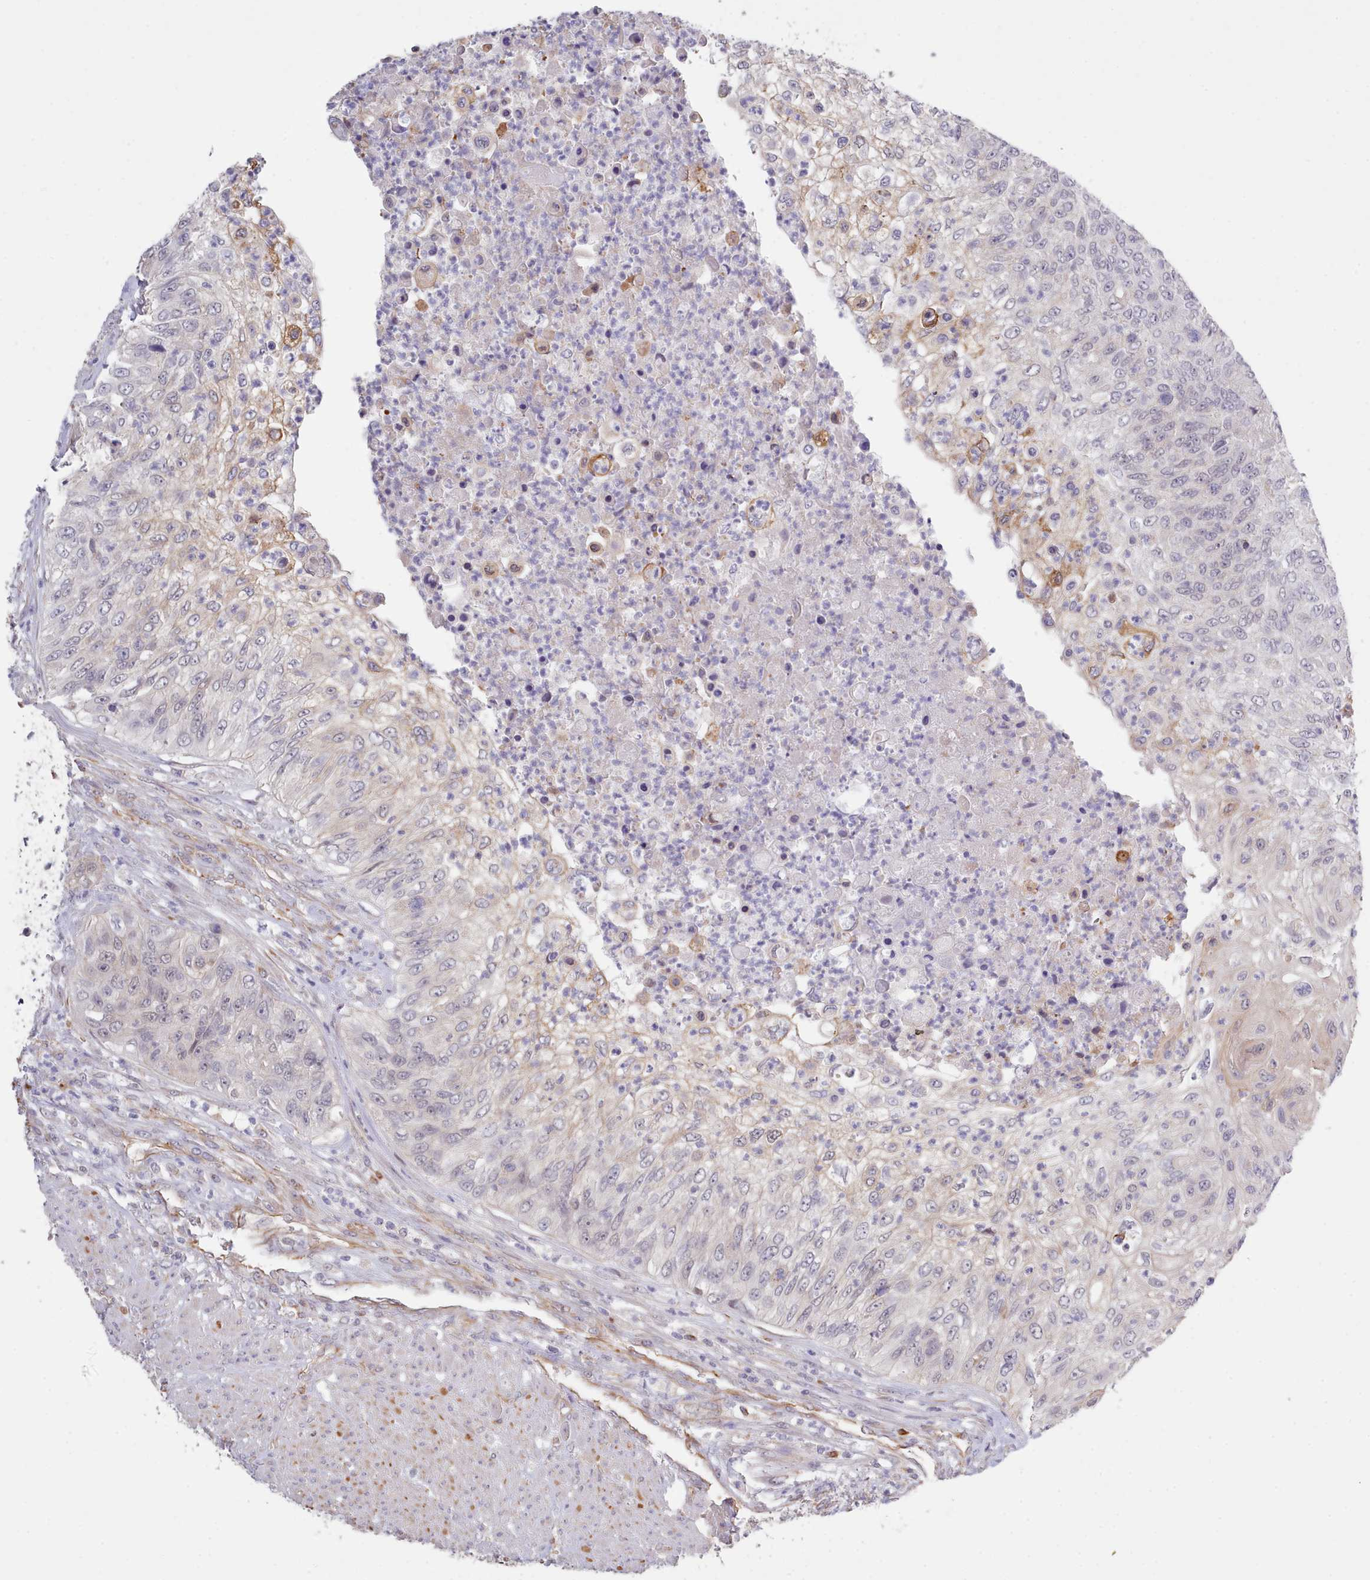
{"staining": {"intensity": "weak", "quantity": "<25%", "location": "cytoplasmic/membranous"}, "tissue": "urothelial cancer", "cell_type": "Tumor cells", "image_type": "cancer", "snomed": [{"axis": "morphology", "description": "Urothelial carcinoma, High grade"}, {"axis": "topography", "description": "Urinary bladder"}], "caption": "DAB immunohistochemical staining of human urothelial carcinoma (high-grade) displays no significant expression in tumor cells.", "gene": "ZC3H13", "patient": {"sex": "female", "age": 60}}